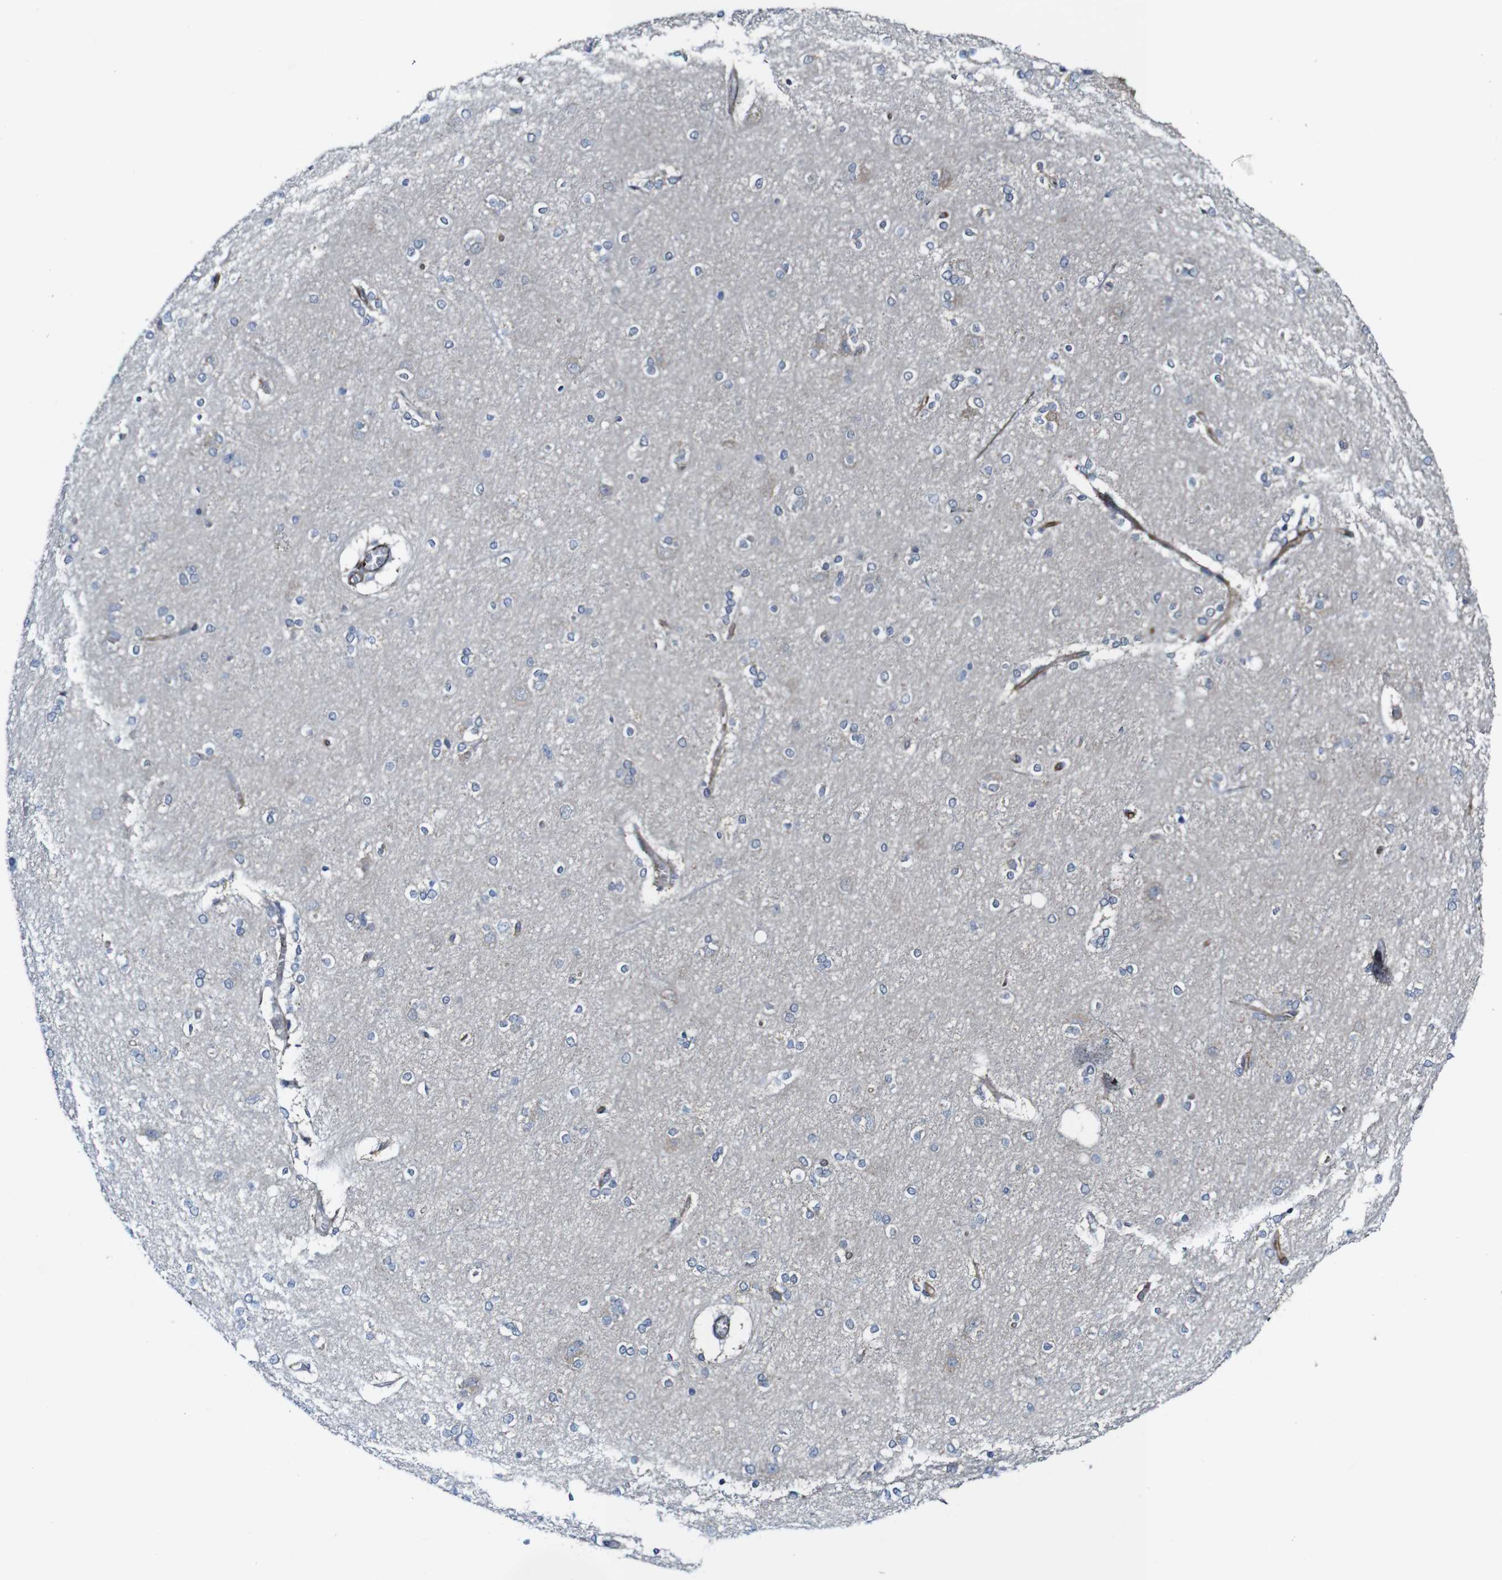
{"staining": {"intensity": "moderate", "quantity": ">75%", "location": "cytoplasmic/membranous"}, "tissue": "cerebral cortex", "cell_type": "Endothelial cells", "image_type": "normal", "snomed": [{"axis": "morphology", "description": "Normal tissue, NOS"}, {"axis": "topography", "description": "Cerebral cortex"}], "caption": "Immunohistochemistry (IHC) micrograph of unremarkable cerebral cortex: cerebral cortex stained using IHC shows medium levels of moderate protein expression localized specifically in the cytoplasmic/membranous of endothelial cells, appearing as a cytoplasmic/membranous brown color.", "gene": "JAK2", "patient": {"sex": "female", "age": 54}}